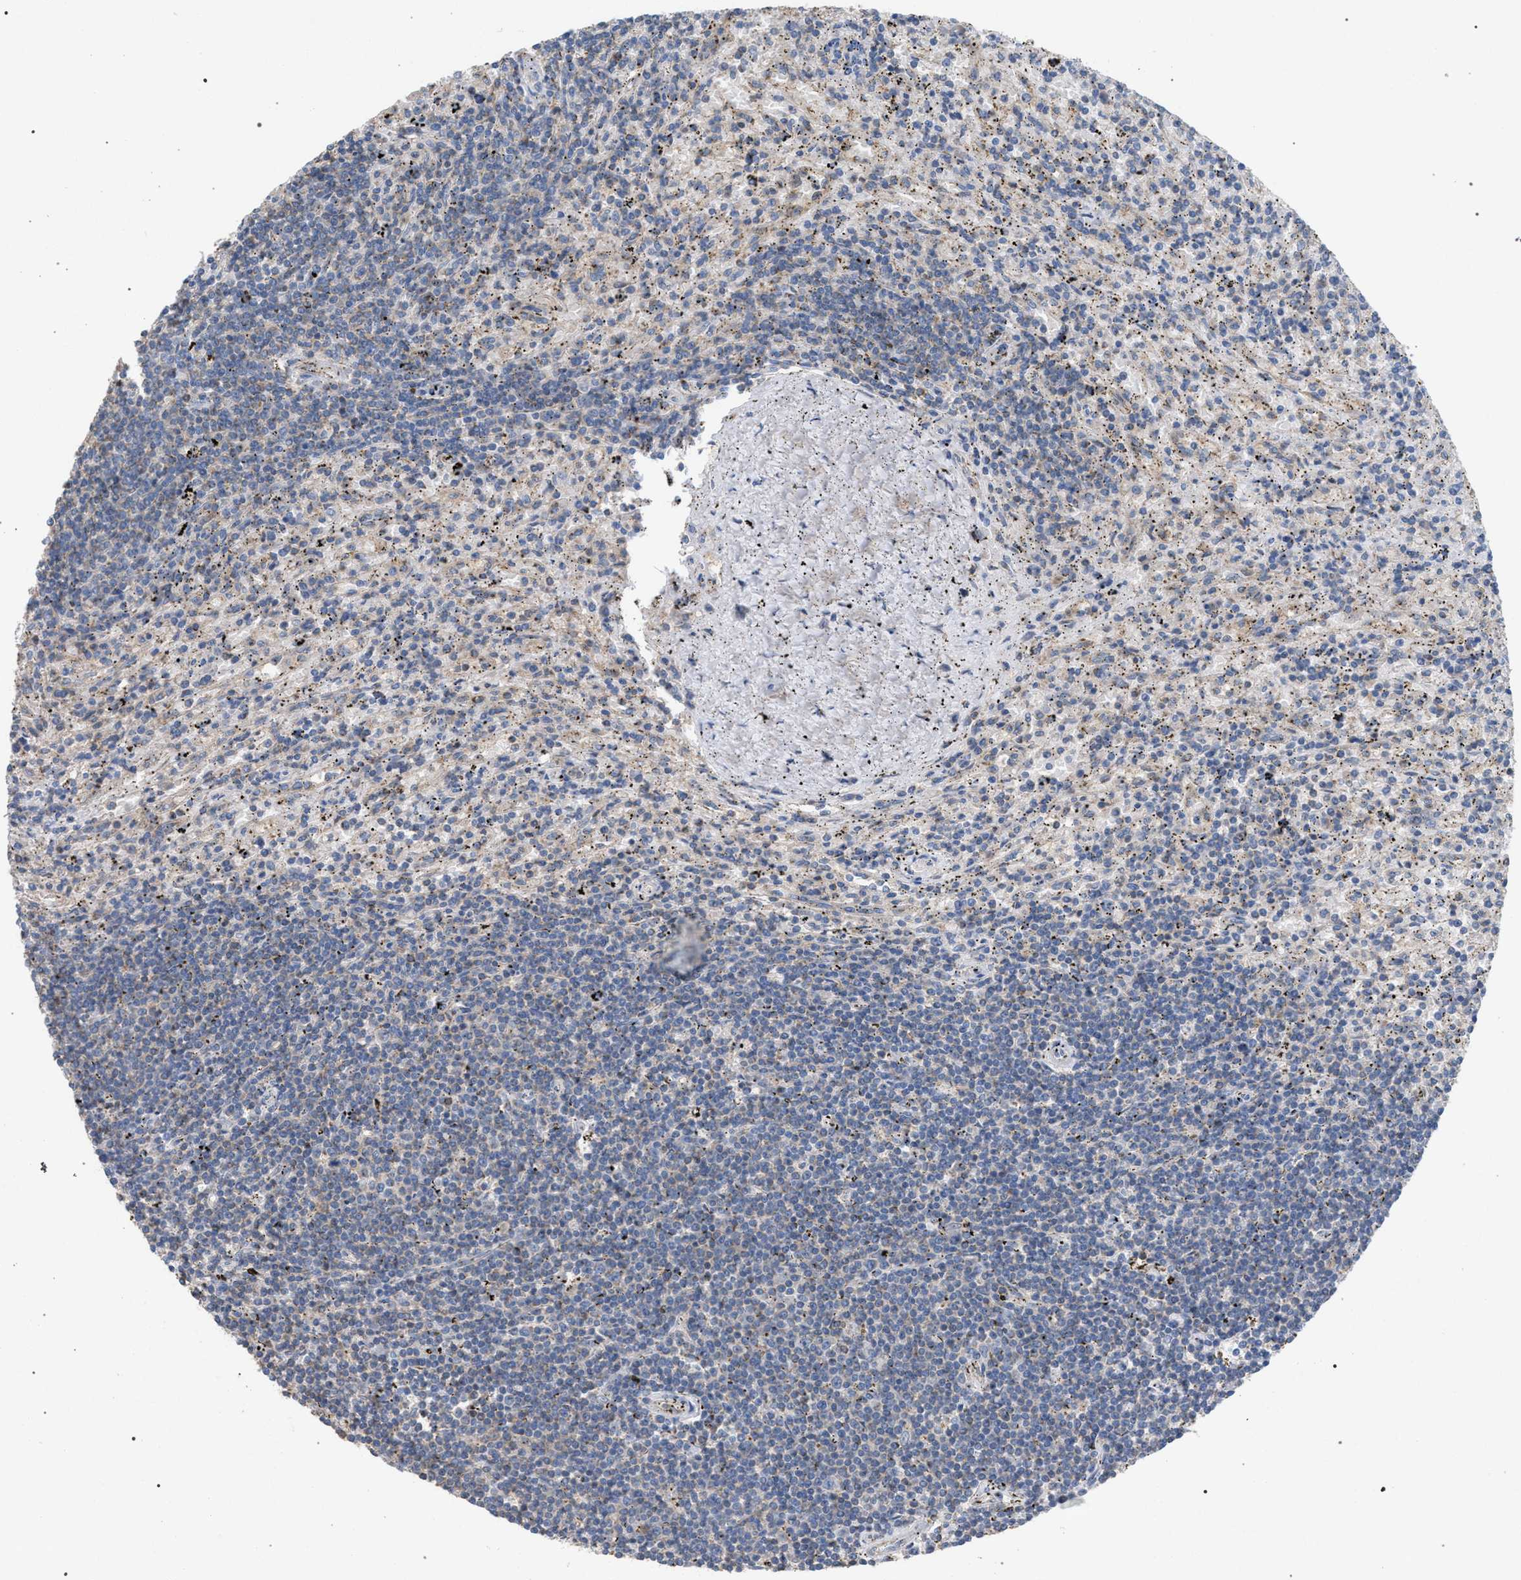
{"staining": {"intensity": "negative", "quantity": "none", "location": "none"}, "tissue": "lymphoma", "cell_type": "Tumor cells", "image_type": "cancer", "snomed": [{"axis": "morphology", "description": "Malignant lymphoma, non-Hodgkin's type, Low grade"}, {"axis": "topography", "description": "Spleen"}], "caption": "Protein analysis of lymphoma reveals no significant staining in tumor cells. (Brightfield microscopy of DAB immunohistochemistry (IHC) at high magnification).", "gene": "VPS13A", "patient": {"sex": "male", "age": 76}}